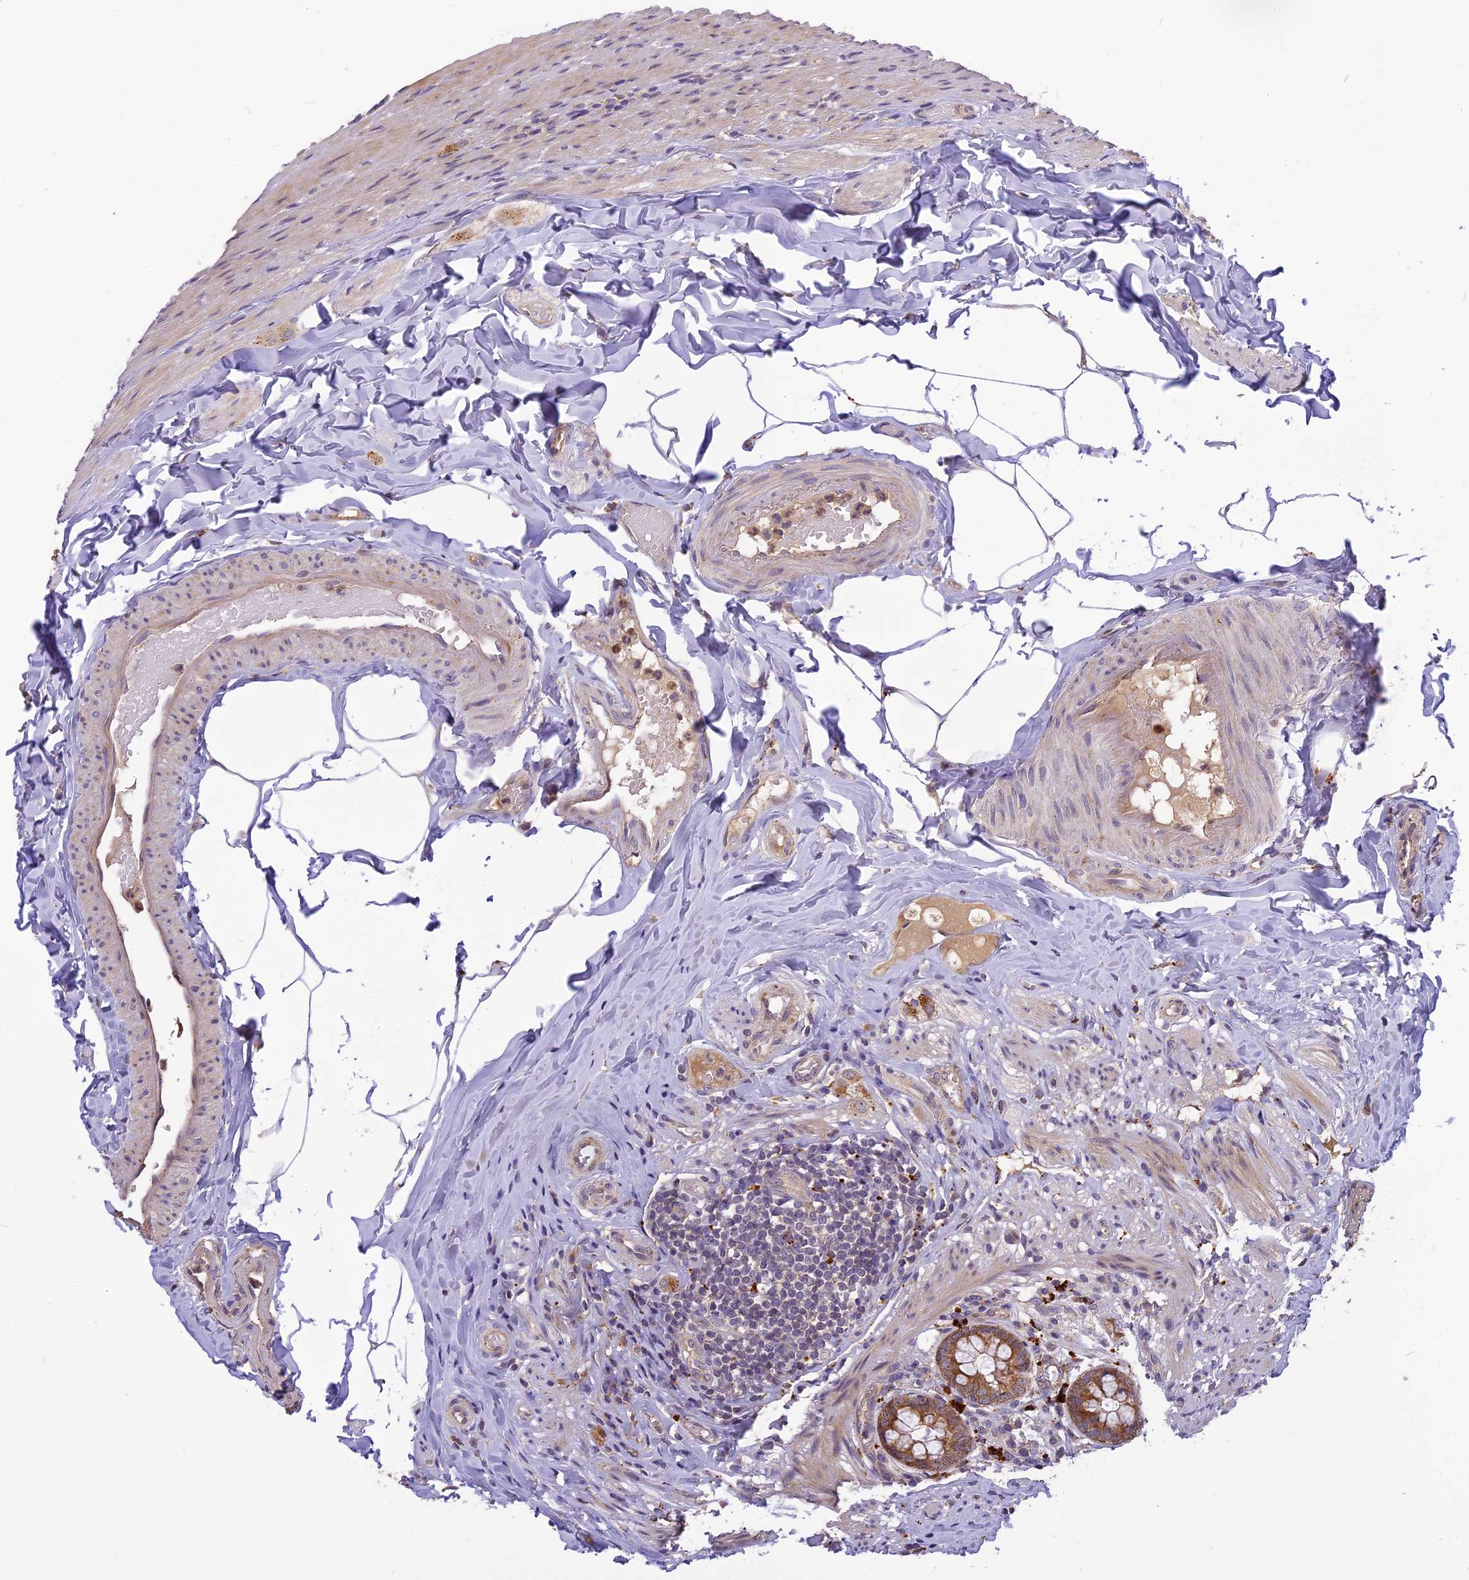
{"staining": {"intensity": "moderate", "quantity": ">75%", "location": "cytoplasmic/membranous"}, "tissue": "appendix", "cell_type": "Glandular cells", "image_type": "normal", "snomed": [{"axis": "morphology", "description": "Normal tissue, NOS"}, {"axis": "topography", "description": "Appendix"}], "caption": "Immunohistochemistry (IHC) photomicrograph of normal human appendix stained for a protein (brown), which displays medium levels of moderate cytoplasmic/membranous positivity in about >75% of glandular cells.", "gene": "FNIP2", "patient": {"sex": "male", "age": 55}}